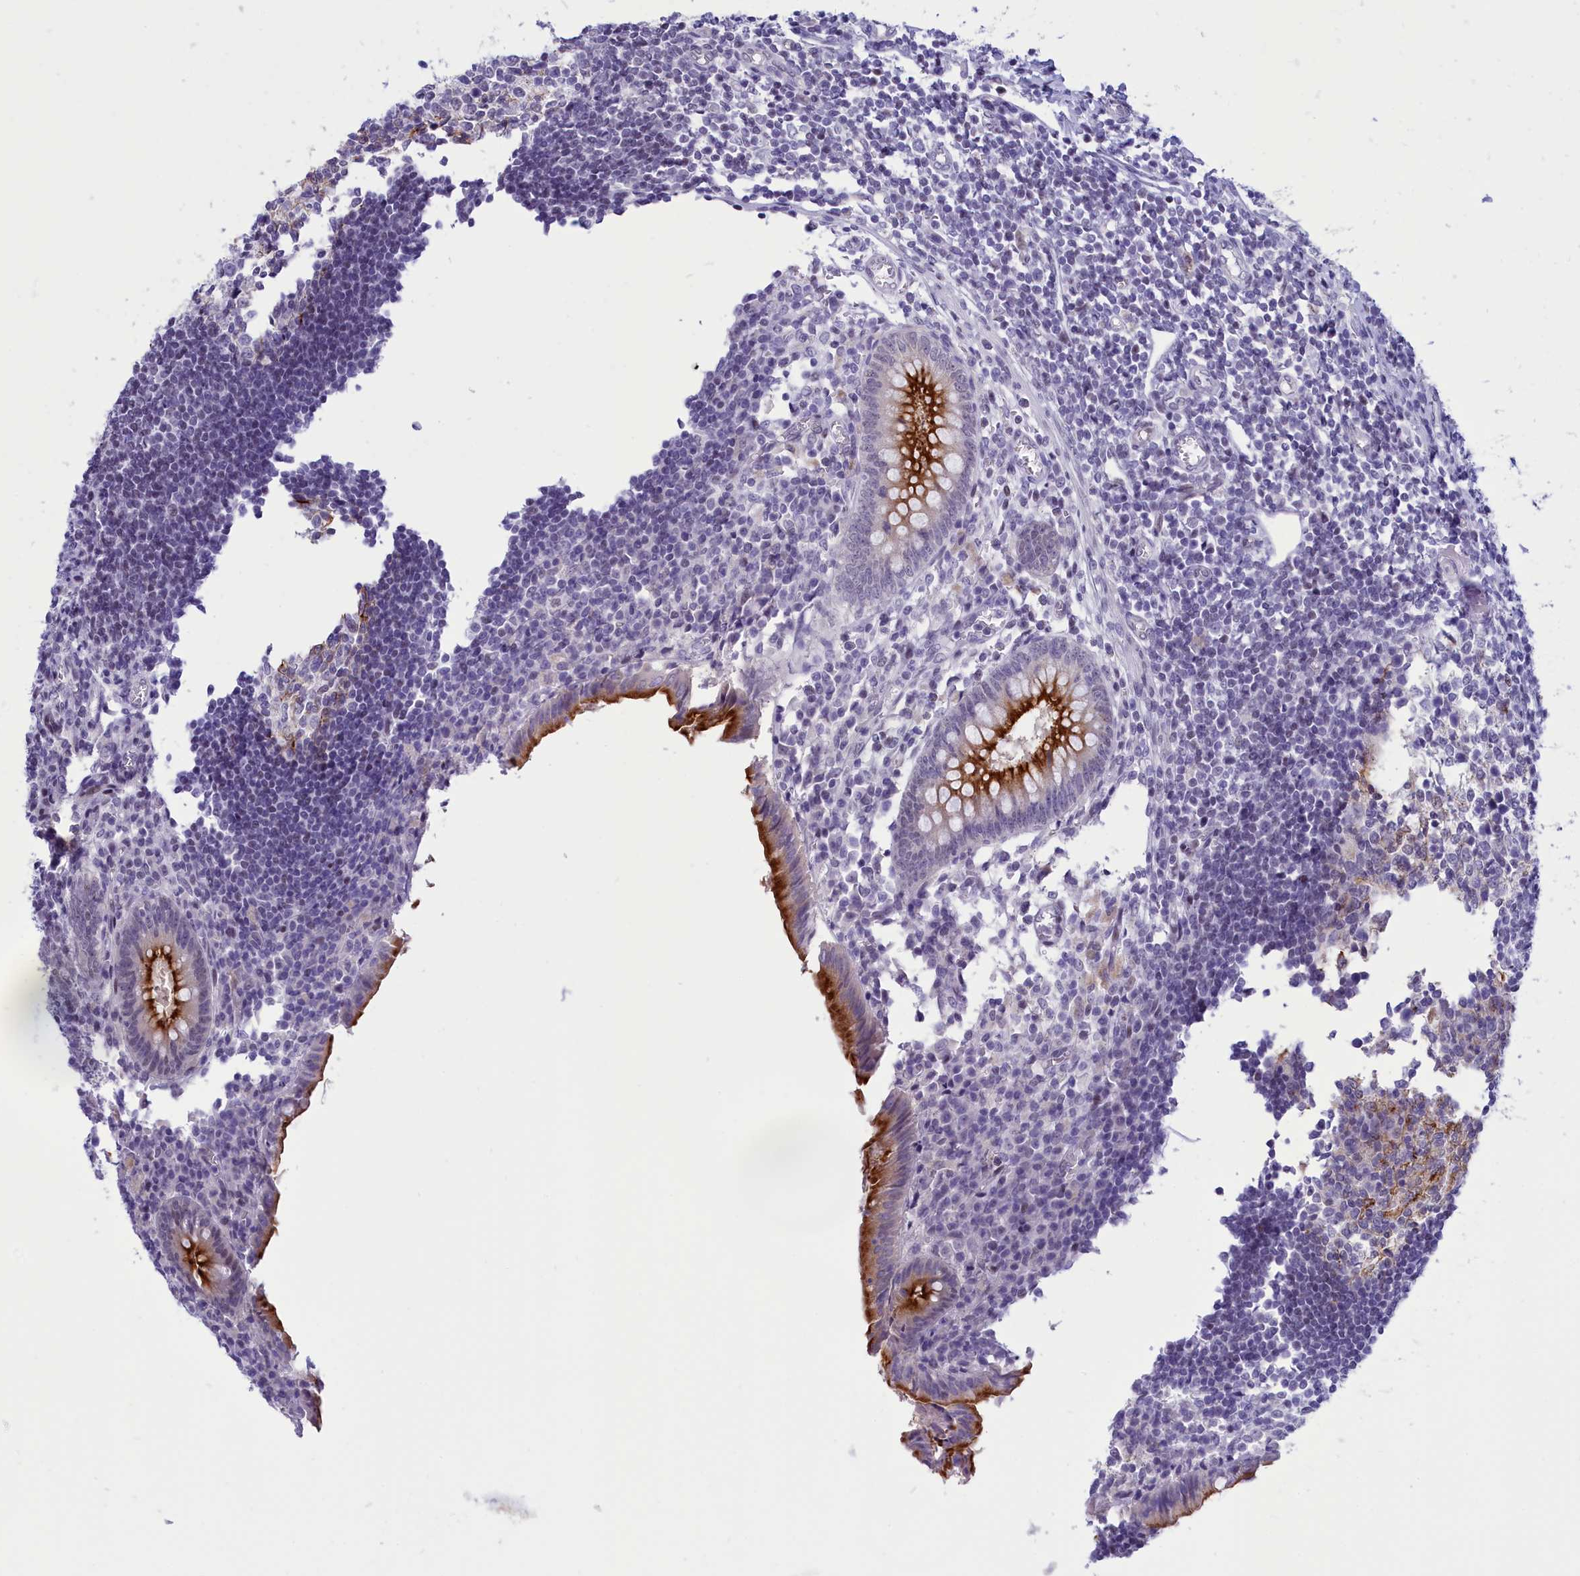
{"staining": {"intensity": "strong", "quantity": "25%-75%", "location": "cytoplasmic/membranous"}, "tissue": "appendix", "cell_type": "Glandular cells", "image_type": "normal", "snomed": [{"axis": "morphology", "description": "Normal tissue, NOS"}, {"axis": "topography", "description": "Appendix"}], "caption": "DAB (3,3'-diaminobenzidine) immunohistochemical staining of benign human appendix demonstrates strong cytoplasmic/membranous protein expression in approximately 25%-75% of glandular cells.", "gene": "SPIRE2", "patient": {"sex": "female", "age": 17}}